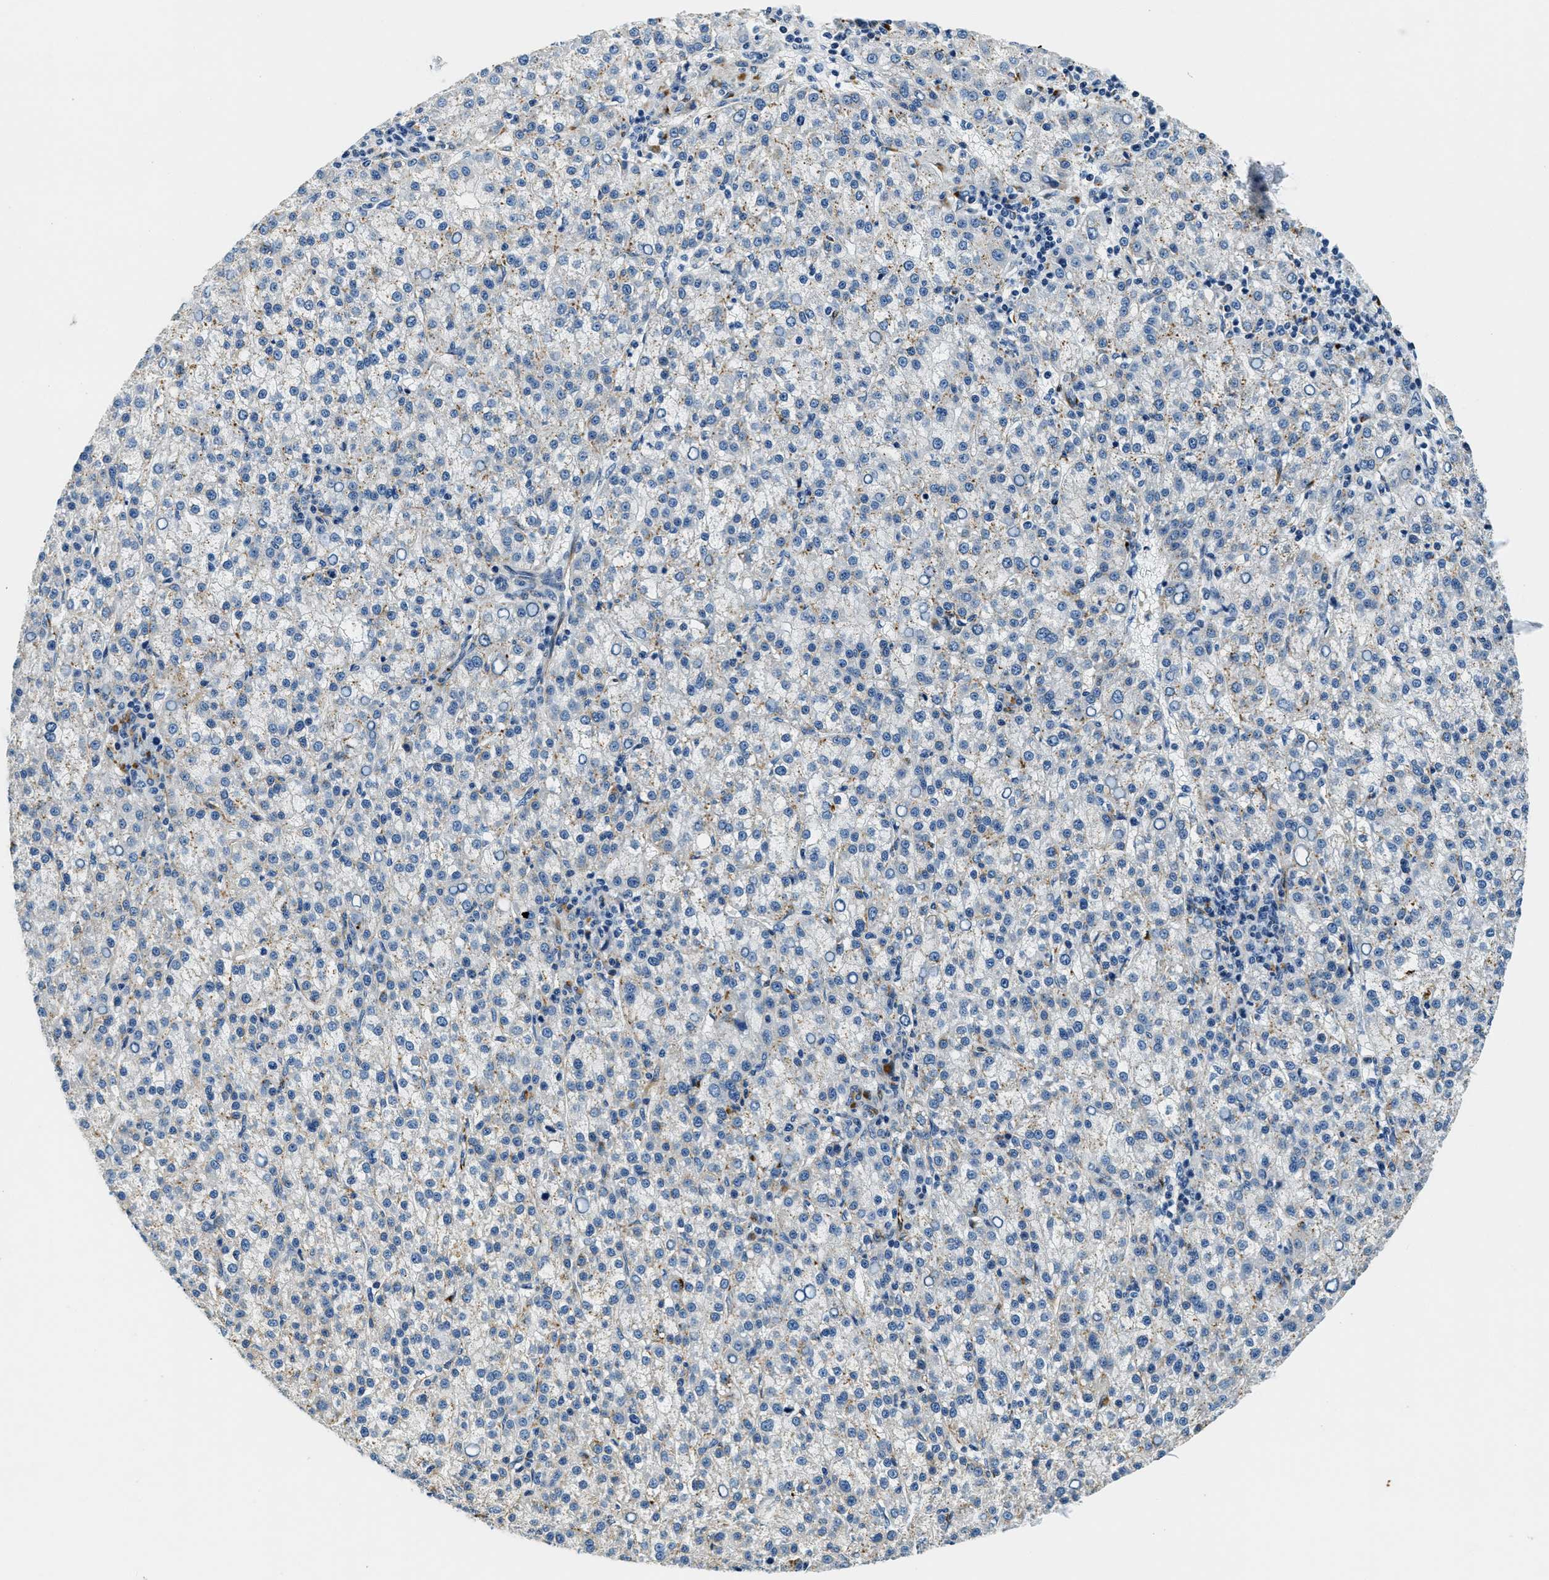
{"staining": {"intensity": "weak", "quantity": "<25%", "location": "cytoplasmic/membranous"}, "tissue": "liver cancer", "cell_type": "Tumor cells", "image_type": "cancer", "snomed": [{"axis": "morphology", "description": "Carcinoma, Hepatocellular, NOS"}, {"axis": "topography", "description": "Liver"}], "caption": "Liver hepatocellular carcinoma stained for a protein using IHC exhibits no staining tumor cells.", "gene": "GNS", "patient": {"sex": "female", "age": 58}}